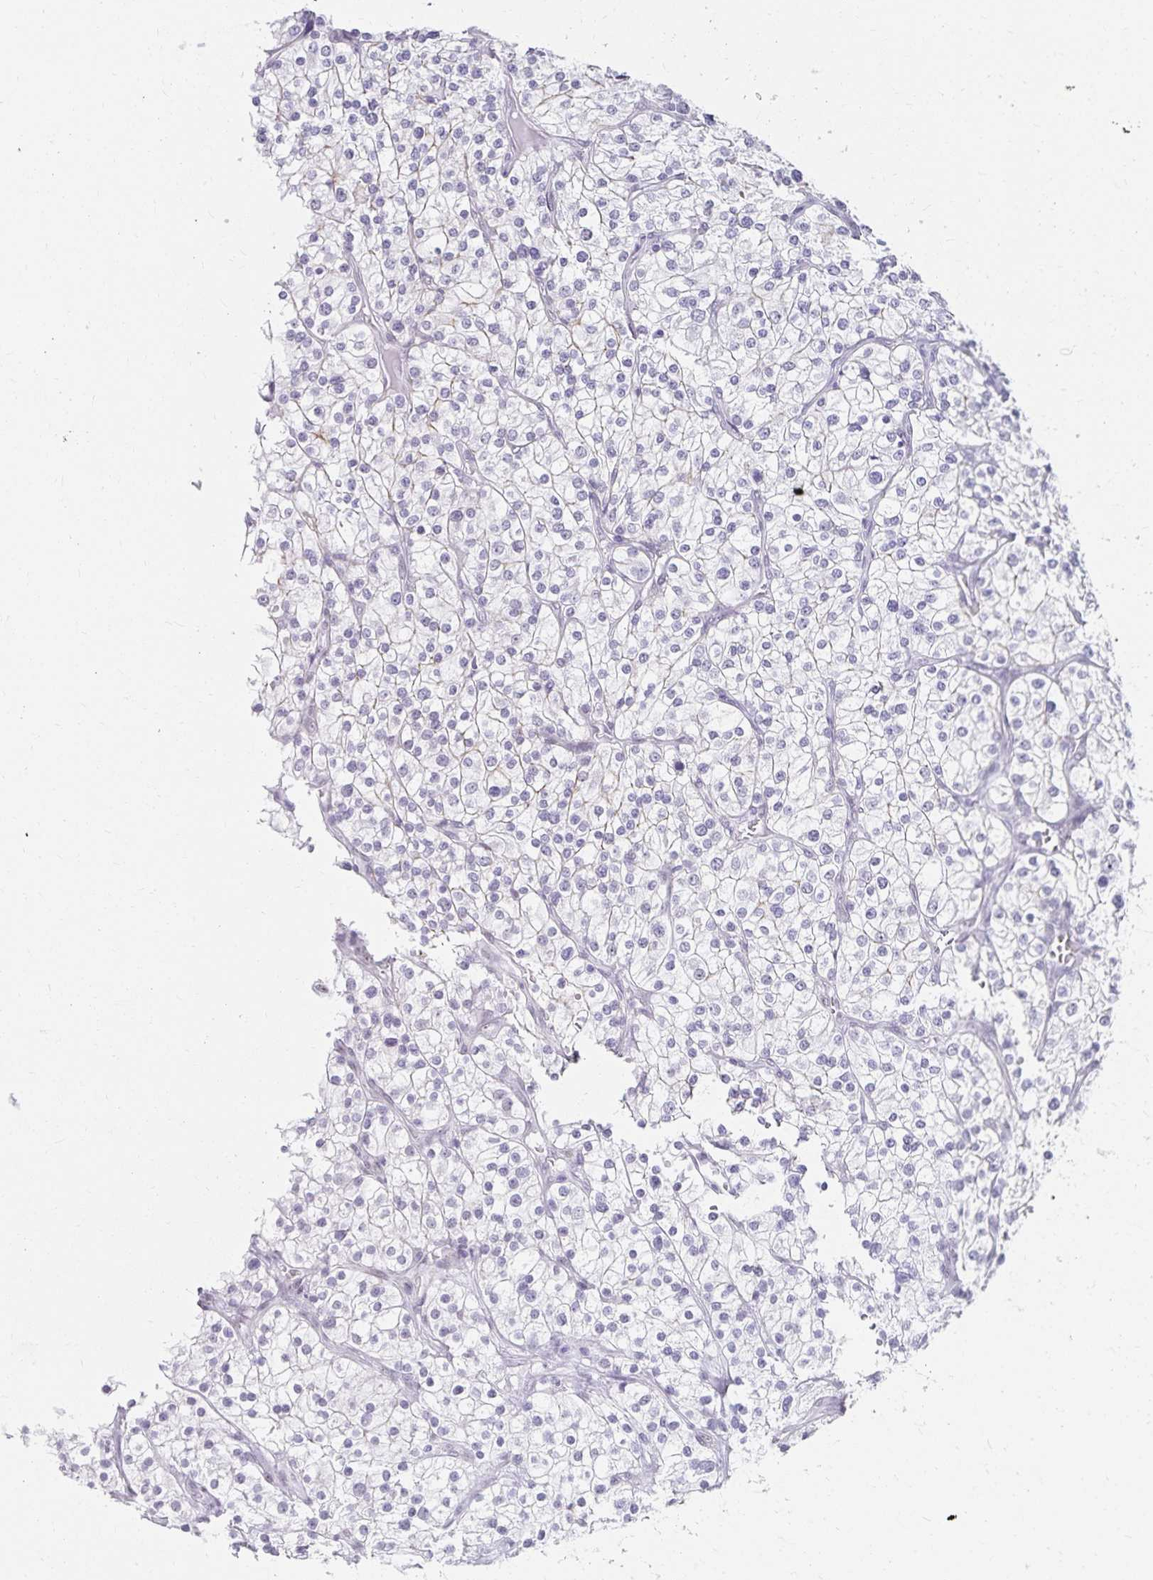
{"staining": {"intensity": "negative", "quantity": "none", "location": "none"}, "tissue": "renal cancer", "cell_type": "Tumor cells", "image_type": "cancer", "snomed": [{"axis": "morphology", "description": "Adenocarcinoma, NOS"}, {"axis": "topography", "description": "Kidney"}], "caption": "Immunohistochemical staining of human adenocarcinoma (renal) shows no significant staining in tumor cells.", "gene": "C20orf85", "patient": {"sex": "male", "age": 80}}